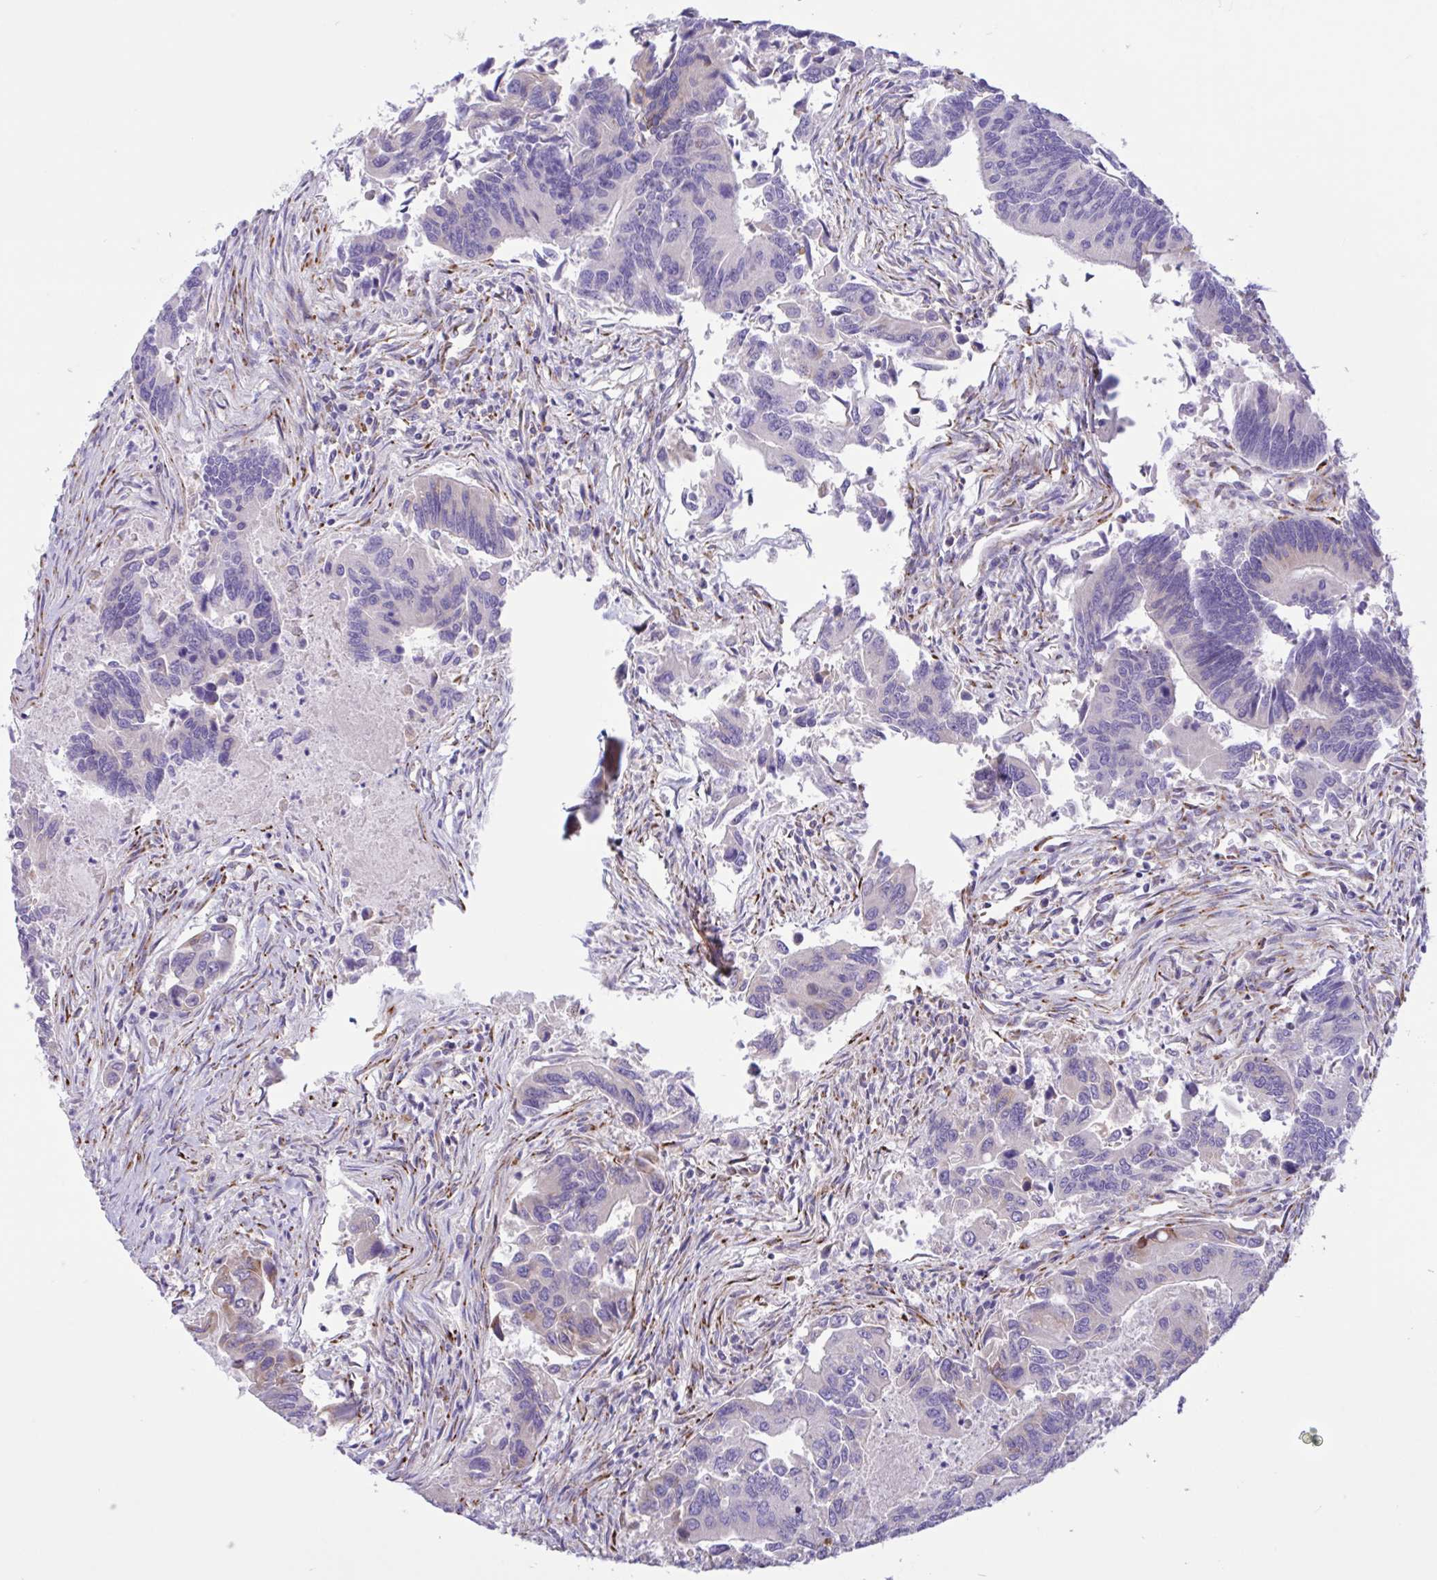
{"staining": {"intensity": "negative", "quantity": "none", "location": "none"}, "tissue": "colorectal cancer", "cell_type": "Tumor cells", "image_type": "cancer", "snomed": [{"axis": "morphology", "description": "Adenocarcinoma, NOS"}, {"axis": "topography", "description": "Colon"}], "caption": "There is no significant positivity in tumor cells of colorectal cancer (adenocarcinoma).", "gene": "DSC3", "patient": {"sex": "female", "age": 67}}